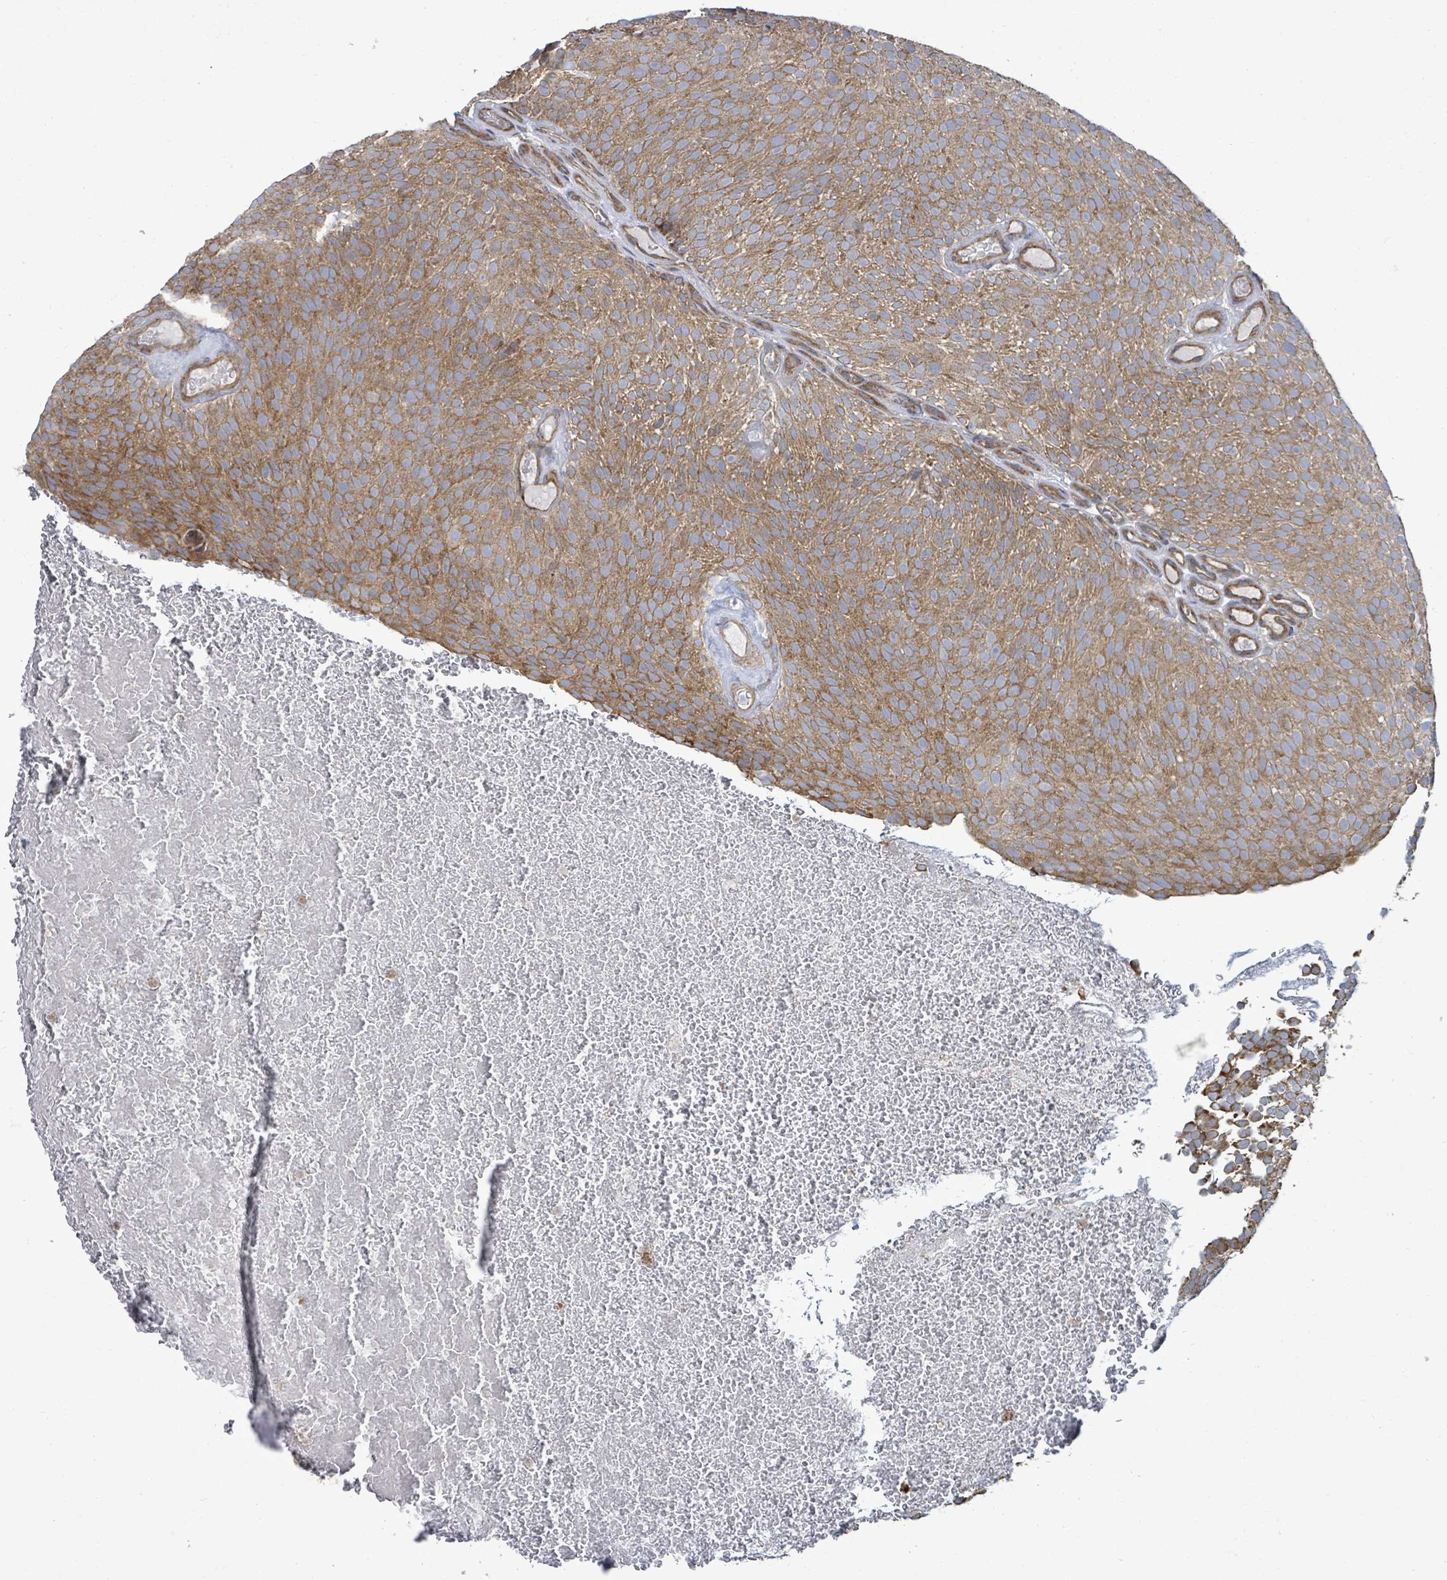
{"staining": {"intensity": "moderate", "quantity": ">75%", "location": "cytoplasmic/membranous"}, "tissue": "urothelial cancer", "cell_type": "Tumor cells", "image_type": "cancer", "snomed": [{"axis": "morphology", "description": "Urothelial carcinoma, Low grade"}, {"axis": "topography", "description": "Urinary bladder"}], "caption": "Urothelial cancer stained for a protein shows moderate cytoplasmic/membranous positivity in tumor cells.", "gene": "KBTBD11", "patient": {"sex": "male", "age": 78}}